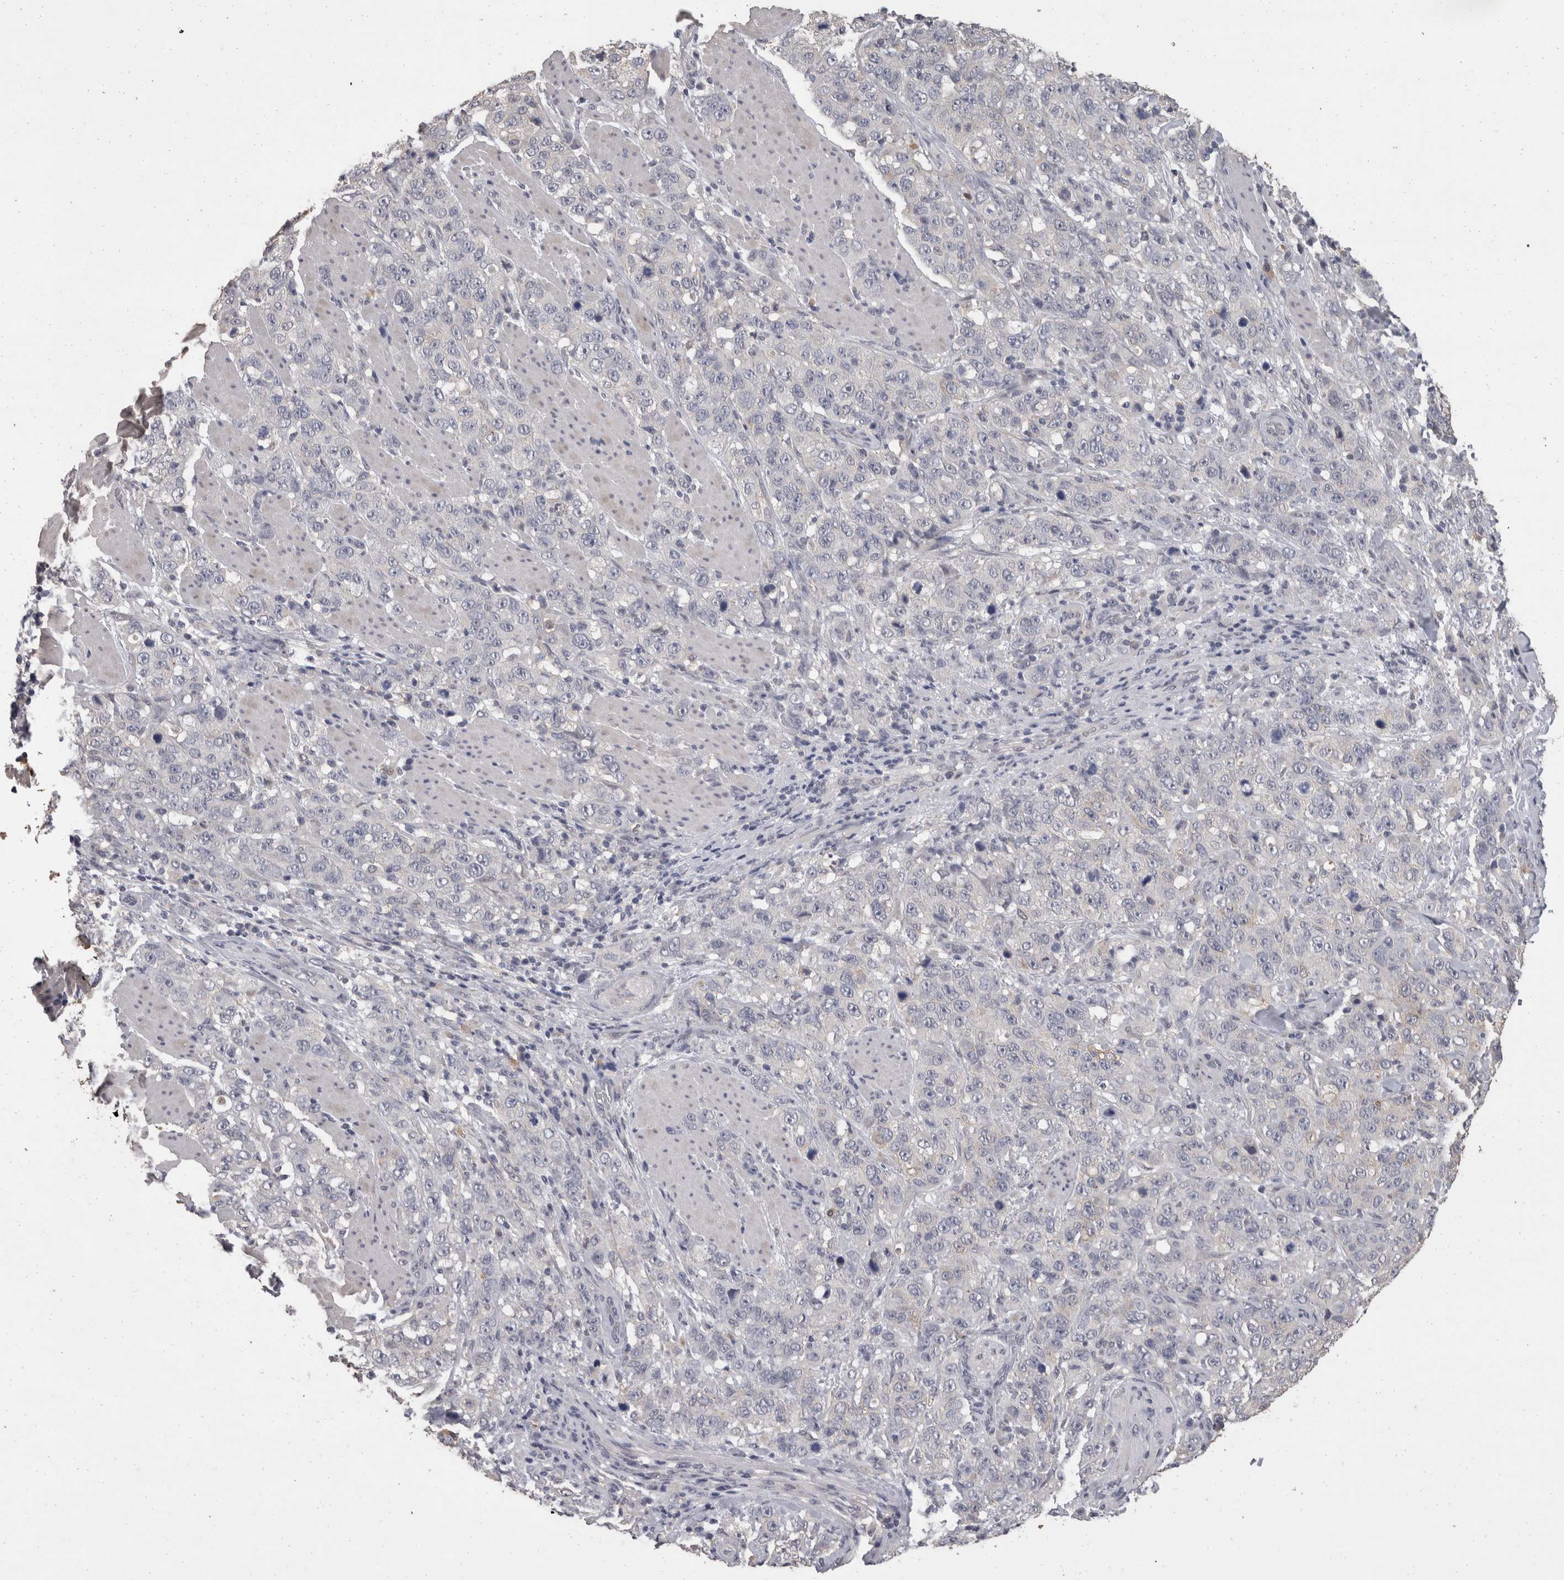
{"staining": {"intensity": "negative", "quantity": "none", "location": "none"}, "tissue": "stomach cancer", "cell_type": "Tumor cells", "image_type": "cancer", "snomed": [{"axis": "morphology", "description": "Adenocarcinoma, NOS"}, {"axis": "topography", "description": "Stomach"}], "caption": "IHC histopathology image of human stomach adenocarcinoma stained for a protein (brown), which exhibits no staining in tumor cells.", "gene": "FHOD3", "patient": {"sex": "male", "age": 48}}